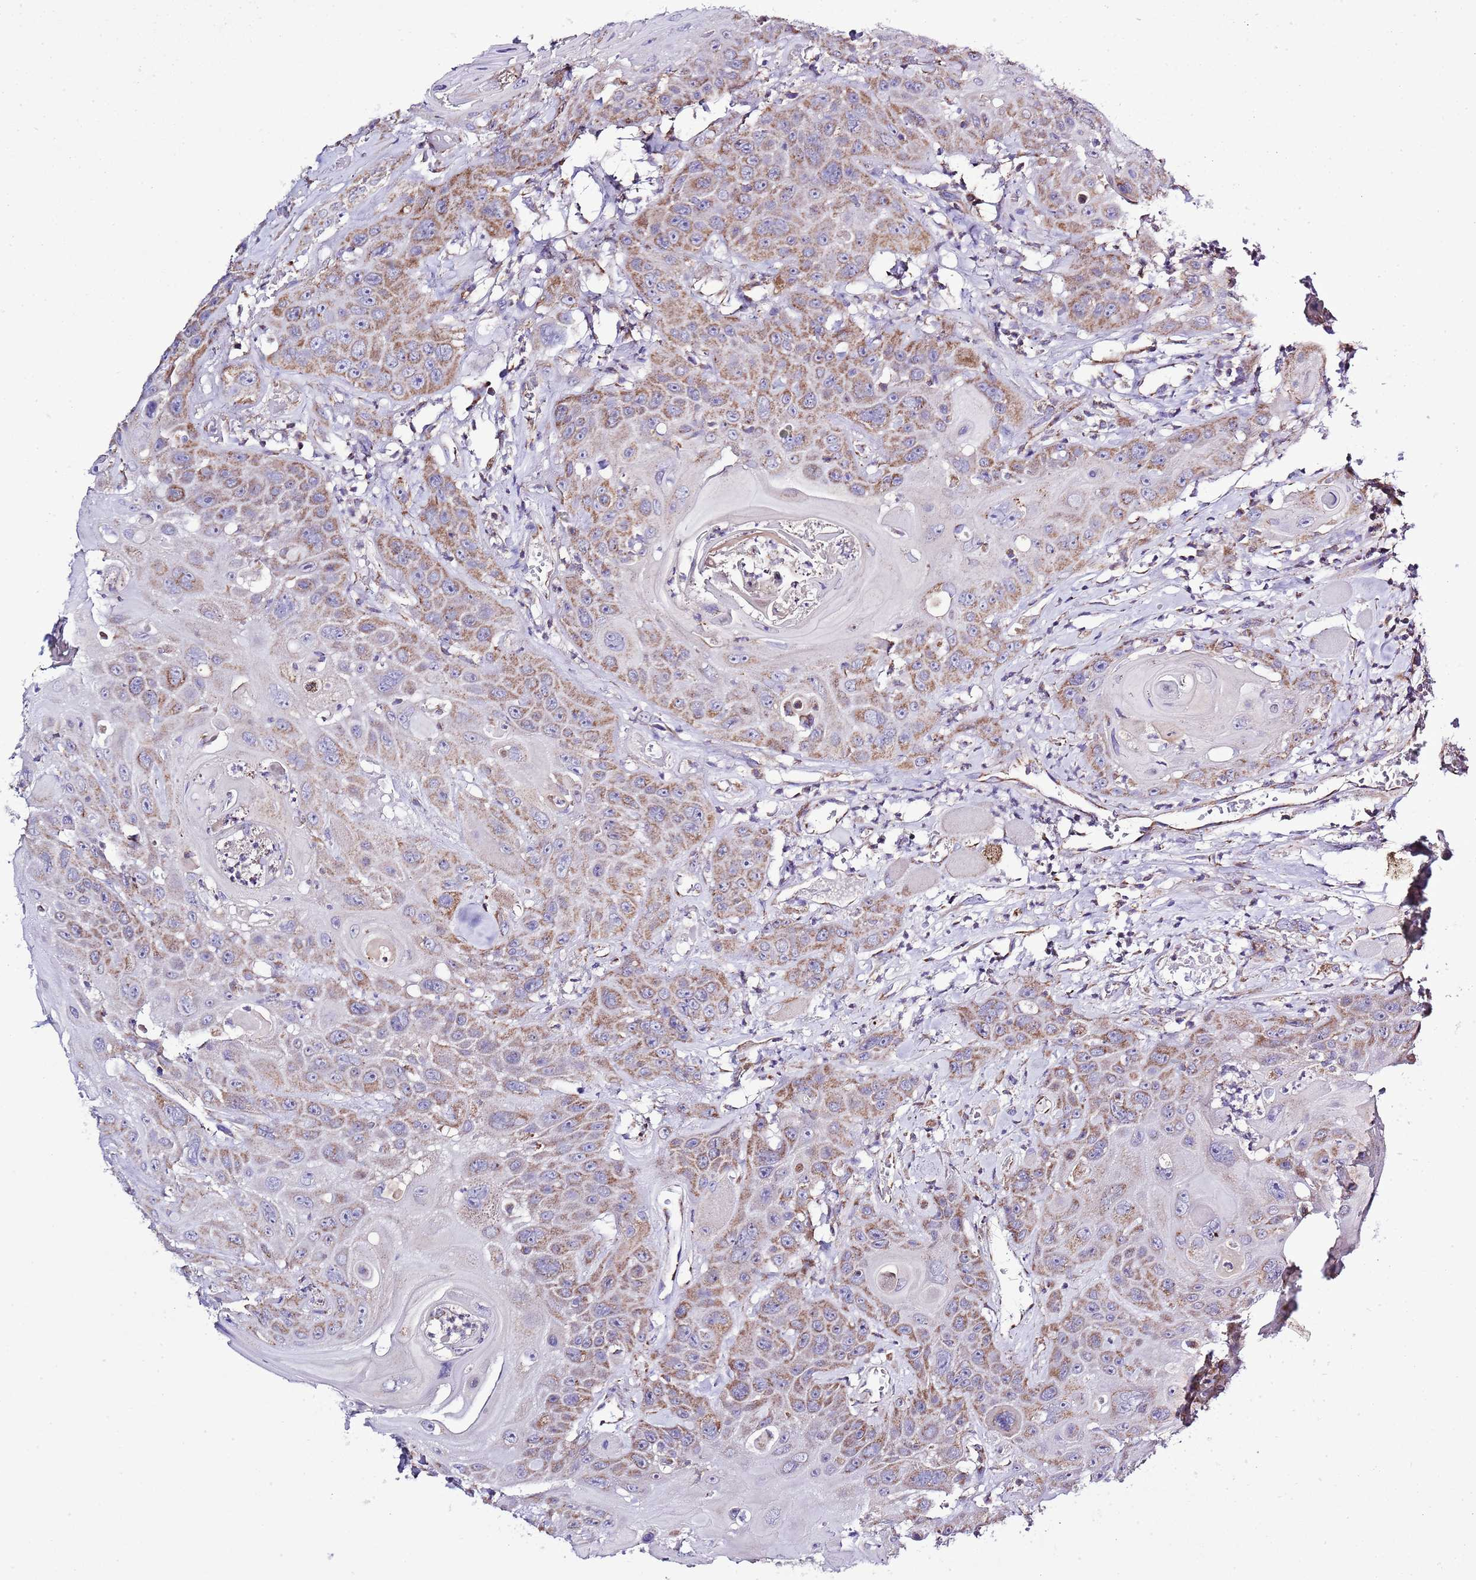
{"staining": {"intensity": "moderate", "quantity": ">75%", "location": "cytoplasmic/membranous"}, "tissue": "head and neck cancer", "cell_type": "Tumor cells", "image_type": "cancer", "snomed": [{"axis": "morphology", "description": "Squamous cell carcinoma, NOS"}, {"axis": "topography", "description": "Head-Neck"}], "caption": "Protein expression analysis of head and neck cancer exhibits moderate cytoplasmic/membranous staining in about >75% of tumor cells.", "gene": "TEKTIP1", "patient": {"sex": "female", "age": 59}}